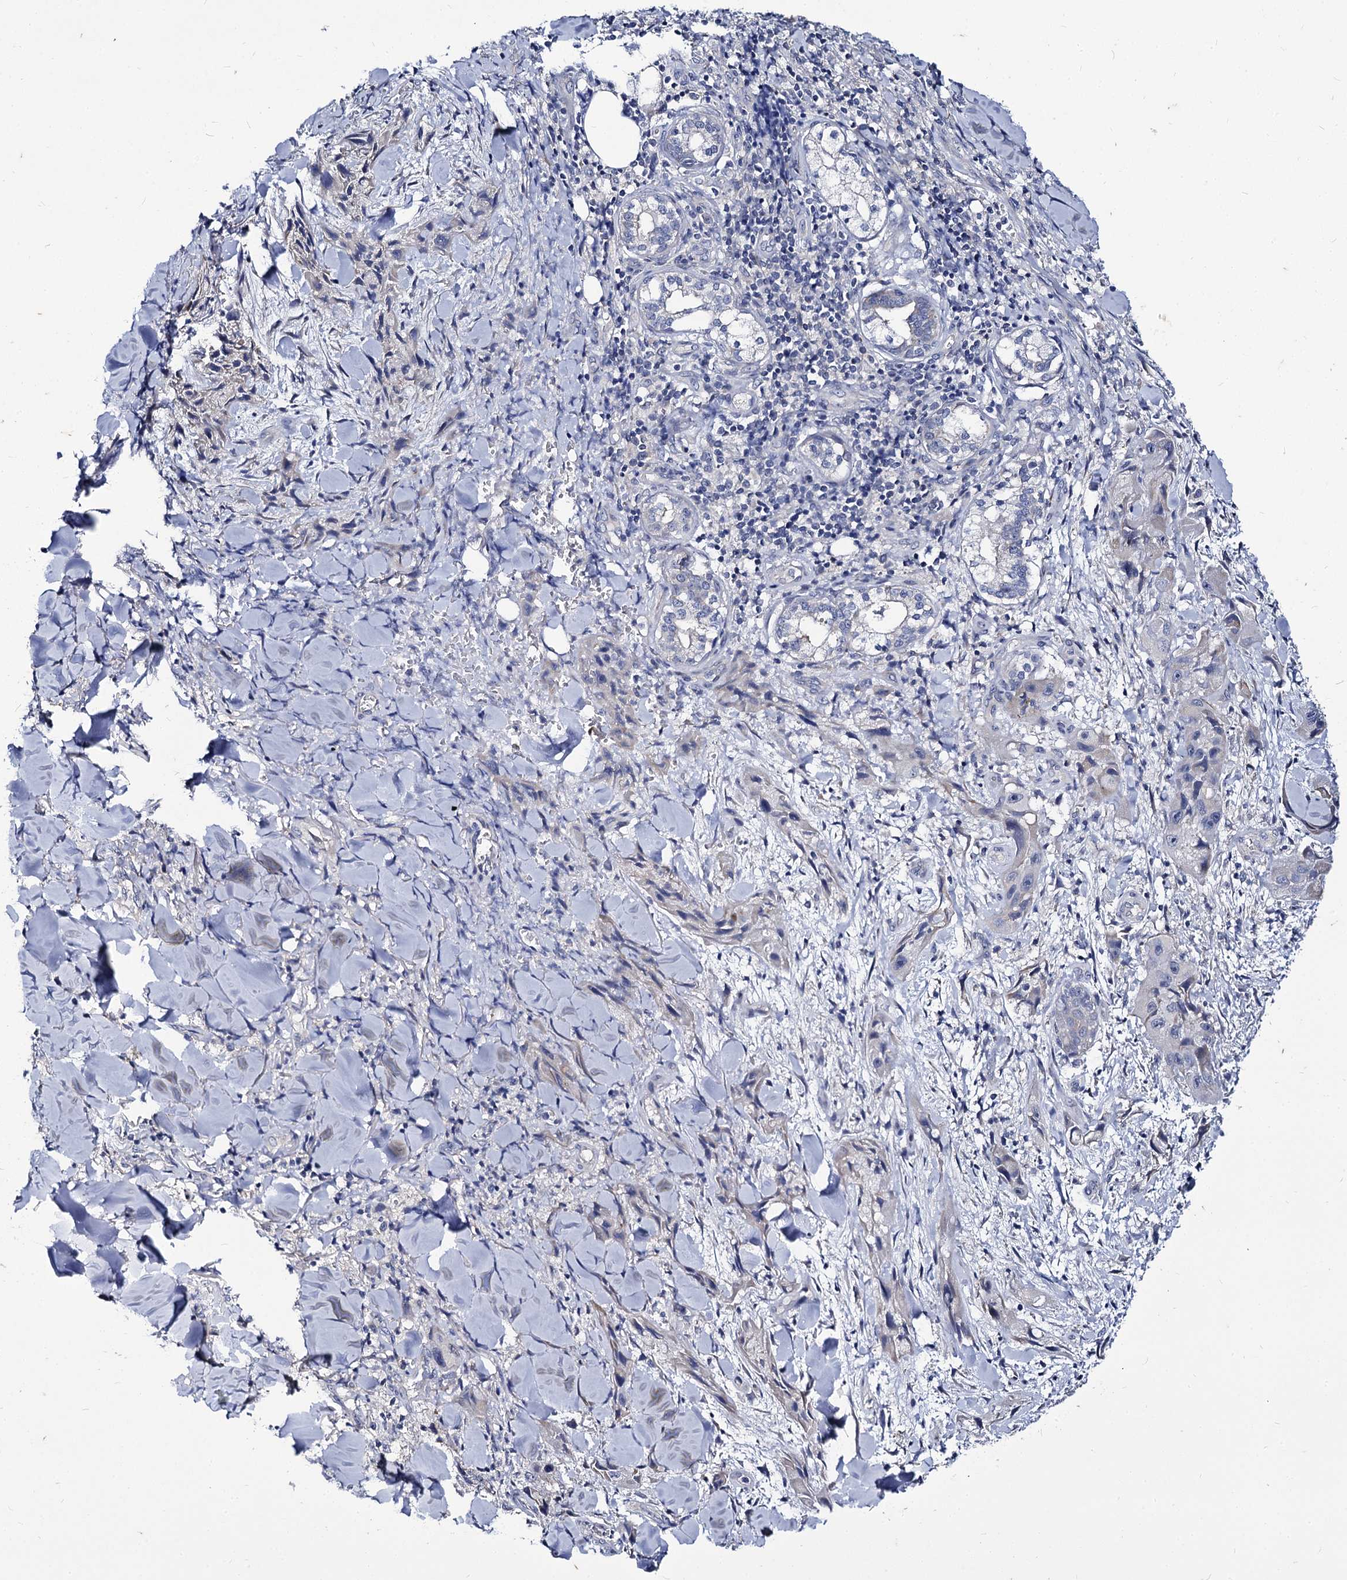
{"staining": {"intensity": "negative", "quantity": "none", "location": "none"}, "tissue": "skin cancer", "cell_type": "Tumor cells", "image_type": "cancer", "snomed": [{"axis": "morphology", "description": "Squamous cell carcinoma, NOS"}, {"axis": "topography", "description": "Skin"}, {"axis": "topography", "description": "Subcutis"}], "caption": "DAB immunohistochemical staining of human skin cancer displays no significant staining in tumor cells.", "gene": "PANX2", "patient": {"sex": "male", "age": 73}}